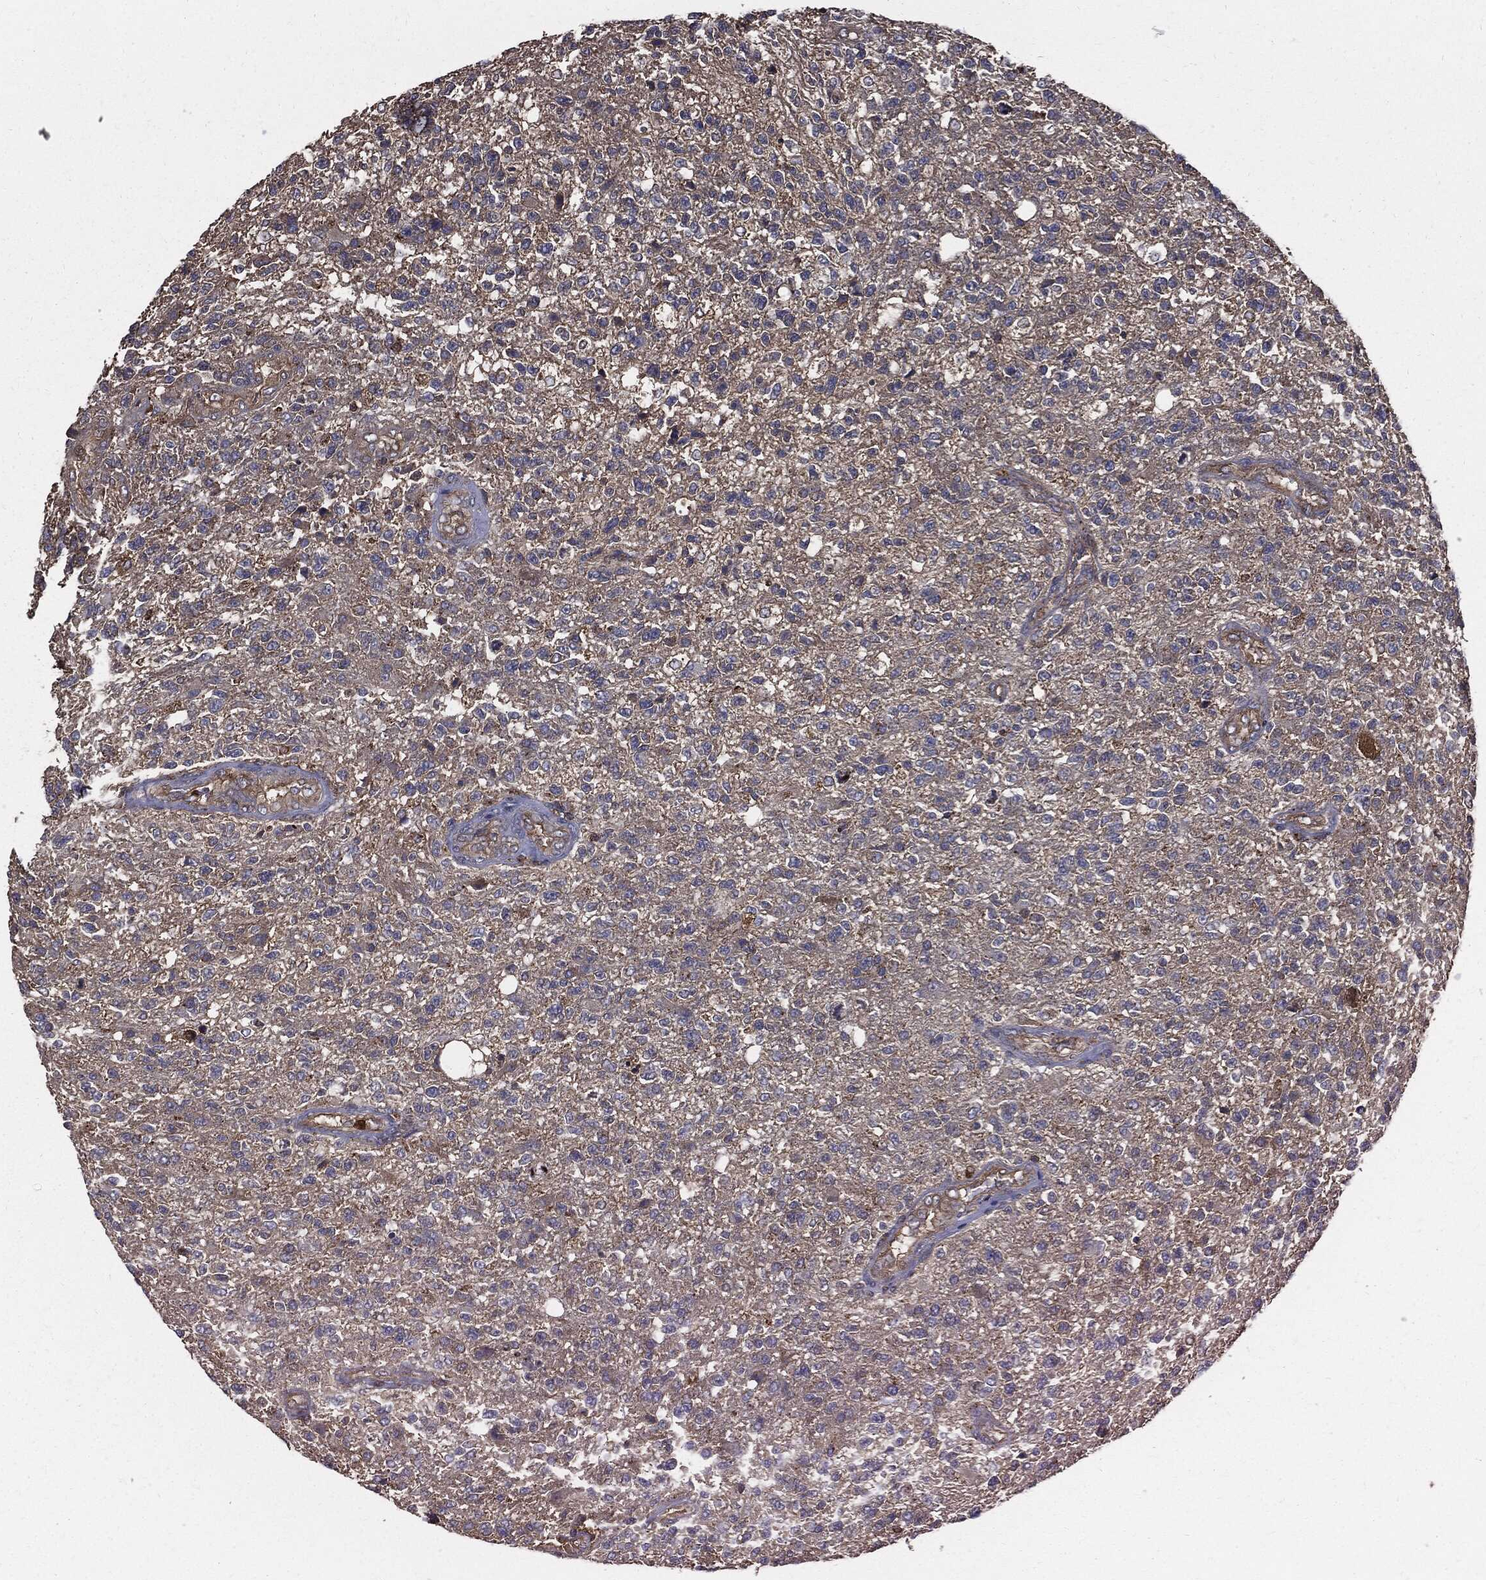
{"staining": {"intensity": "moderate", "quantity": "<25%", "location": "cytoplasmic/membranous"}, "tissue": "glioma", "cell_type": "Tumor cells", "image_type": "cancer", "snomed": [{"axis": "morphology", "description": "Glioma, malignant, High grade"}, {"axis": "topography", "description": "Brain"}], "caption": "Tumor cells reveal low levels of moderate cytoplasmic/membranous staining in about <25% of cells in human malignant glioma (high-grade). (brown staining indicates protein expression, while blue staining denotes nuclei).", "gene": "PDCD6IP", "patient": {"sex": "male", "age": 56}}